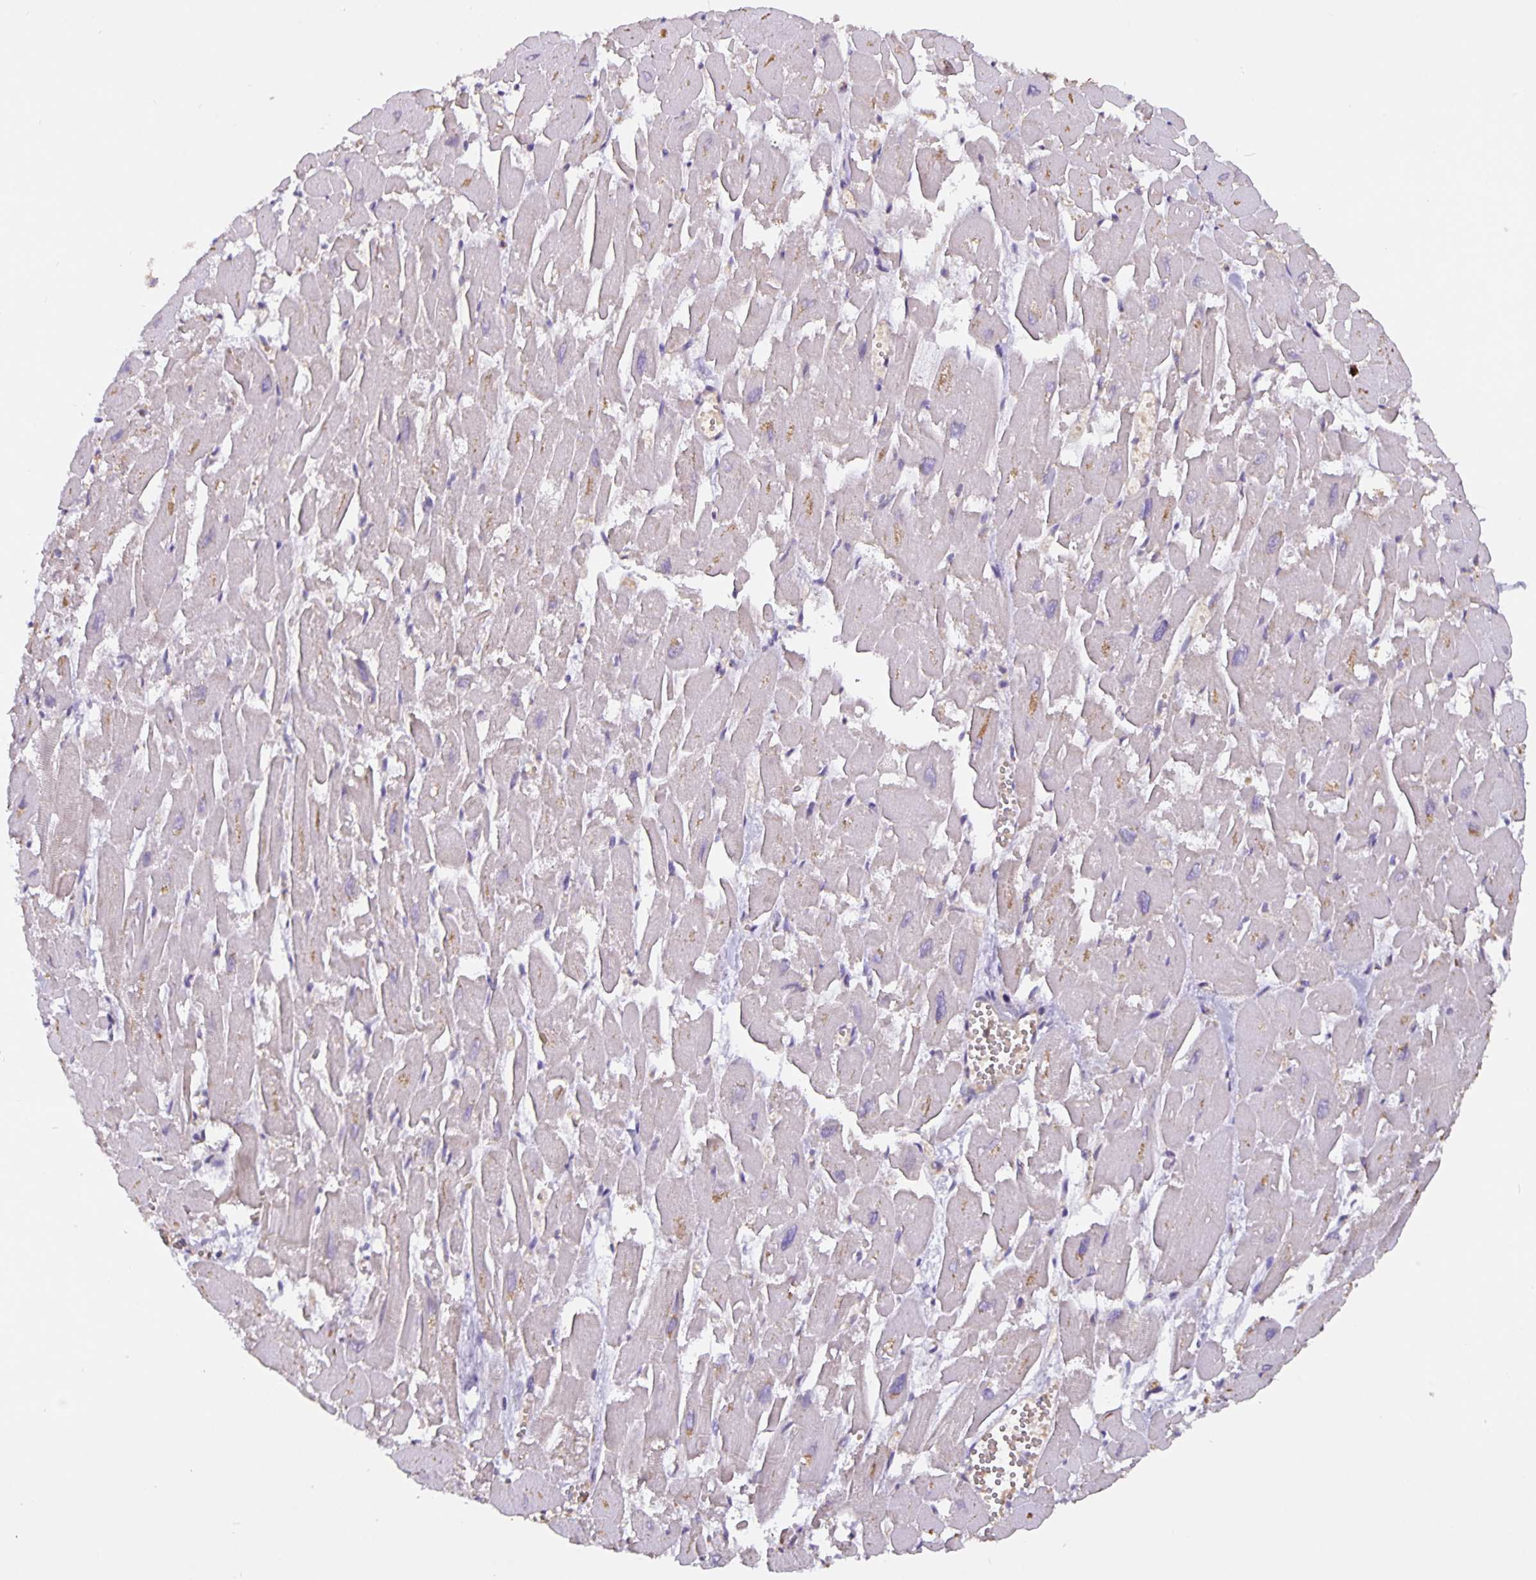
{"staining": {"intensity": "moderate", "quantity": "<25%", "location": "cytoplasmic/membranous"}, "tissue": "heart muscle", "cell_type": "Cardiomyocytes", "image_type": "normal", "snomed": [{"axis": "morphology", "description": "Normal tissue, NOS"}, {"axis": "topography", "description": "Heart"}], "caption": "Brown immunohistochemical staining in unremarkable heart muscle reveals moderate cytoplasmic/membranous staining in approximately <25% of cardiomyocytes. (DAB (3,3'-diaminobenzidine) IHC with brightfield microscopy, high magnification).", "gene": "TMEM71", "patient": {"sex": "male", "age": 54}}